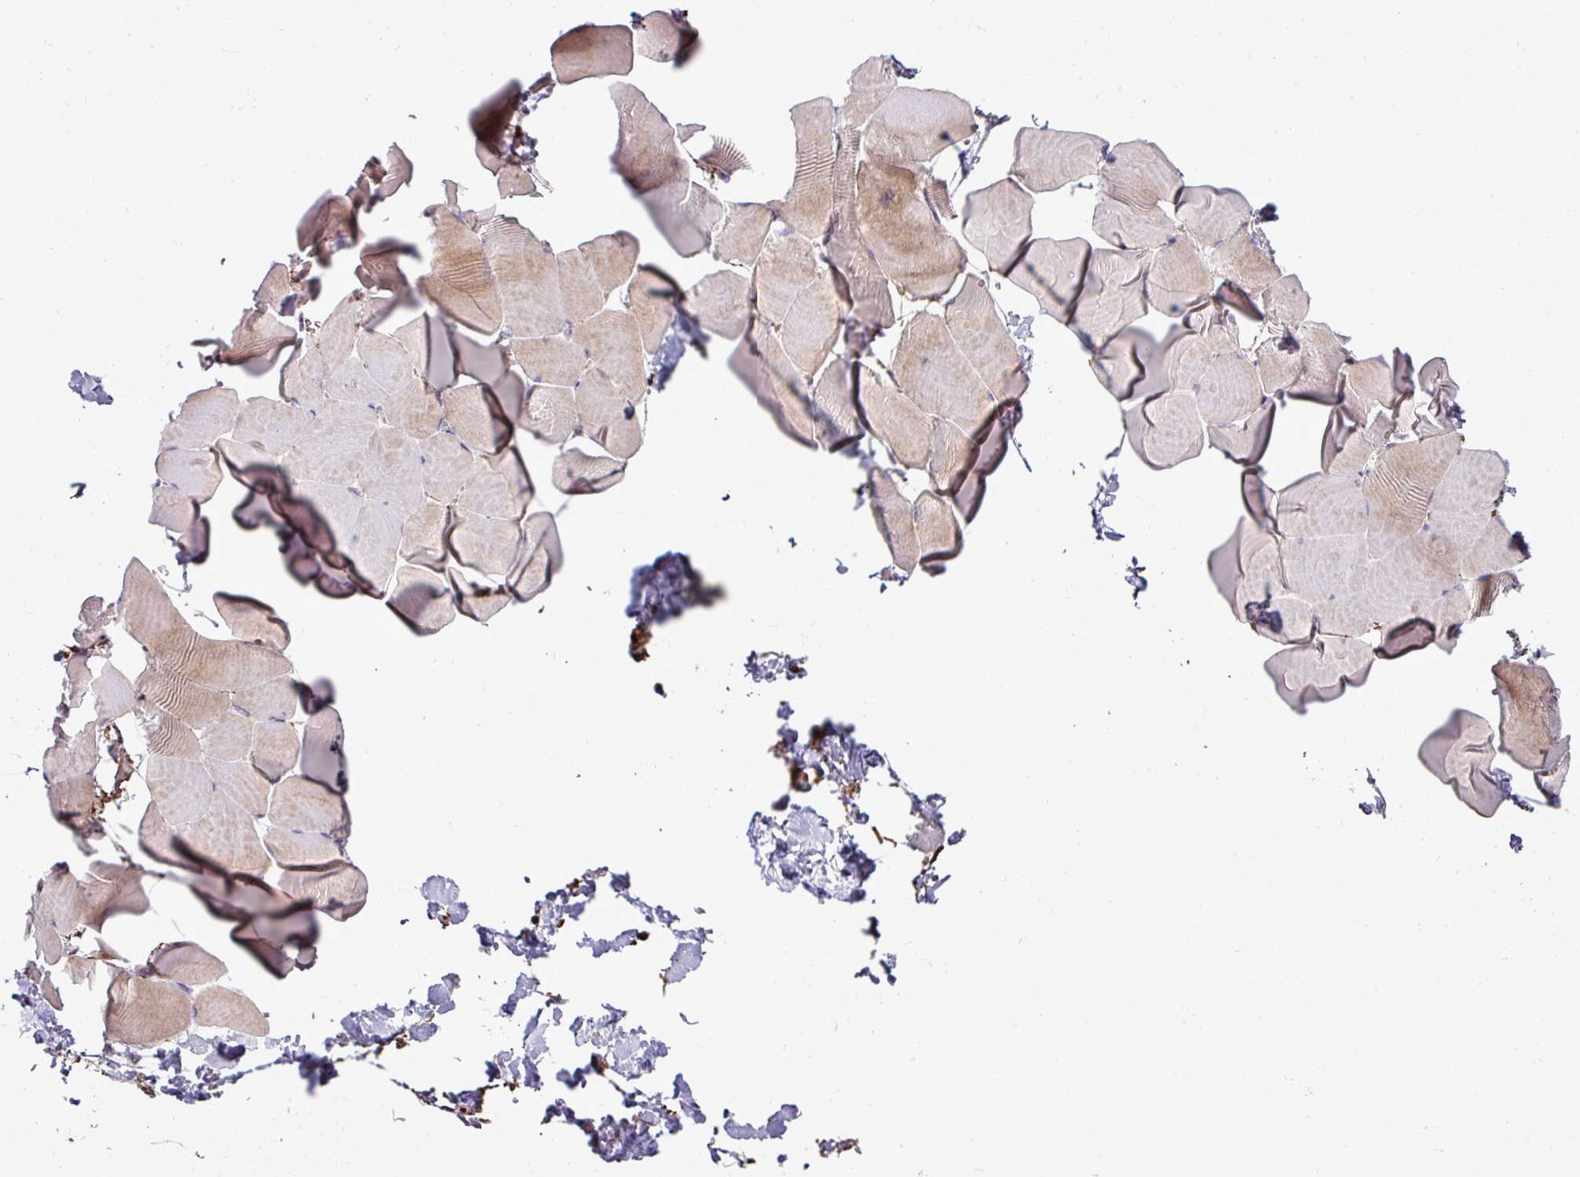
{"staining": {"intensity": "moderate", "quantity": "25%-75%", "location": "cytoplasmic/membranous"}, "tissue": "skeletal muscle", "cell_type": "Myocytes", "image_type": "normal", "snomed": [{"axis": "morphology", "description": "Normal tissue, NOS"}, {"axis": "topography", "description": "Skeletal muscle"}], "caption": "Protein positivity by immunohistochemistry (IHC) displays moderate cytoplasmic/membranous staining in approximately 25%-75% of myocytes in normal skeletal muscle. The protein is stained brown, and the nuclei are stained in blue (DAB (3,3'-diaminobenzidine) IHC with brightfield microscopy, high magnification).", "gene": "COL8A1", "patient": {"sex": "male", "age": 25}}